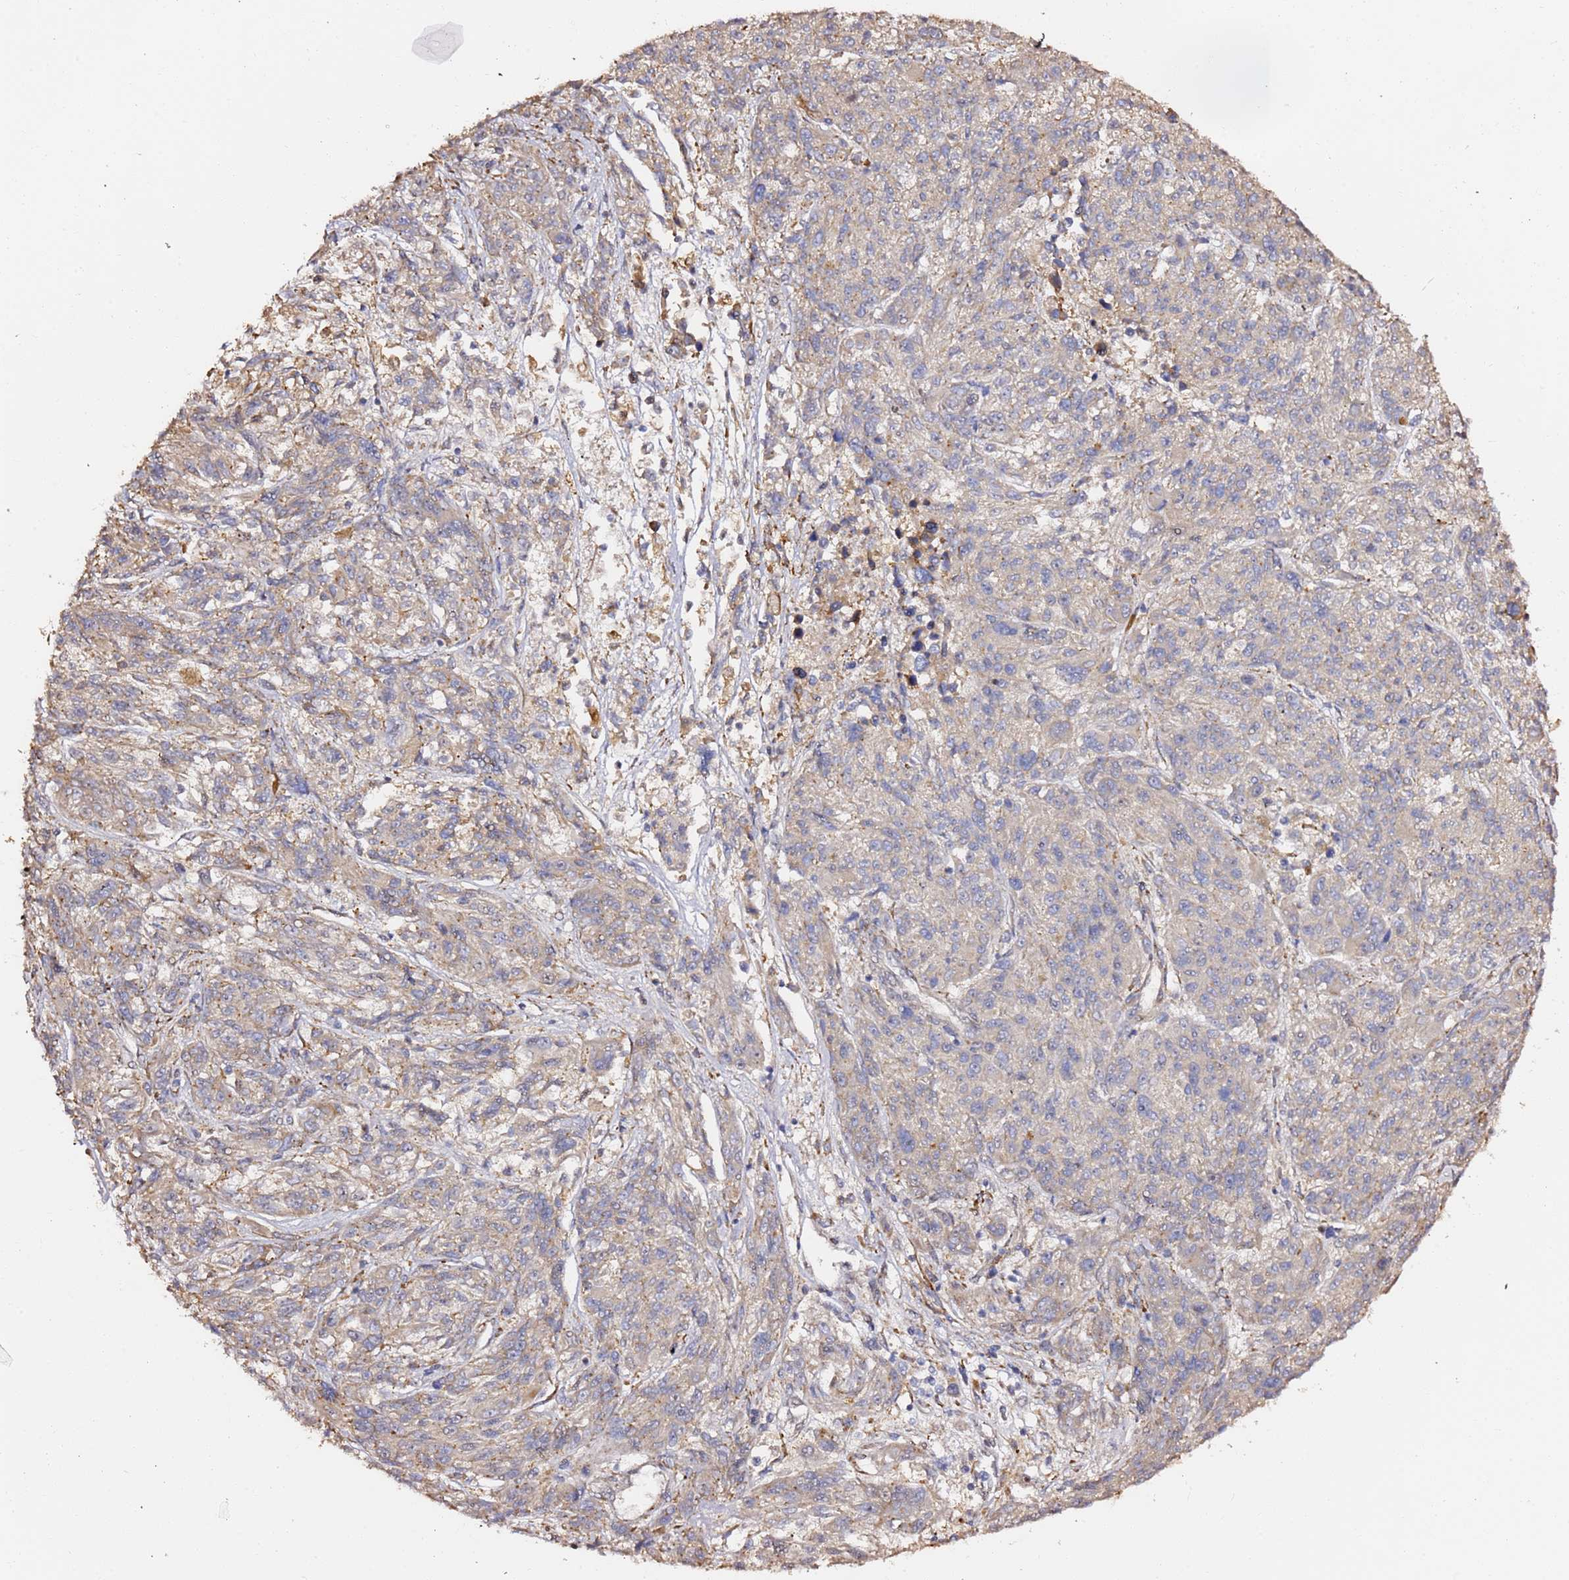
{"staining": {"intensity": "weak", "quantity": "<25%", "location": "cytoplasmic/membranous"}, "tissue": "melanoma", "cell_type": "Tumor cells", "image_type": "cancer", "snomed": [{"axis": "morphology", "description": "Malignant melanoma, NOS"}, {"axis": "topography", "description": "Skin"}], "caption": "Malignant melanoma was stained to show a protein in brown. There is no significant positivity in tumor cells.", "gene": "HSD17B7", "patient": {"sex": "male", "age": 53}}